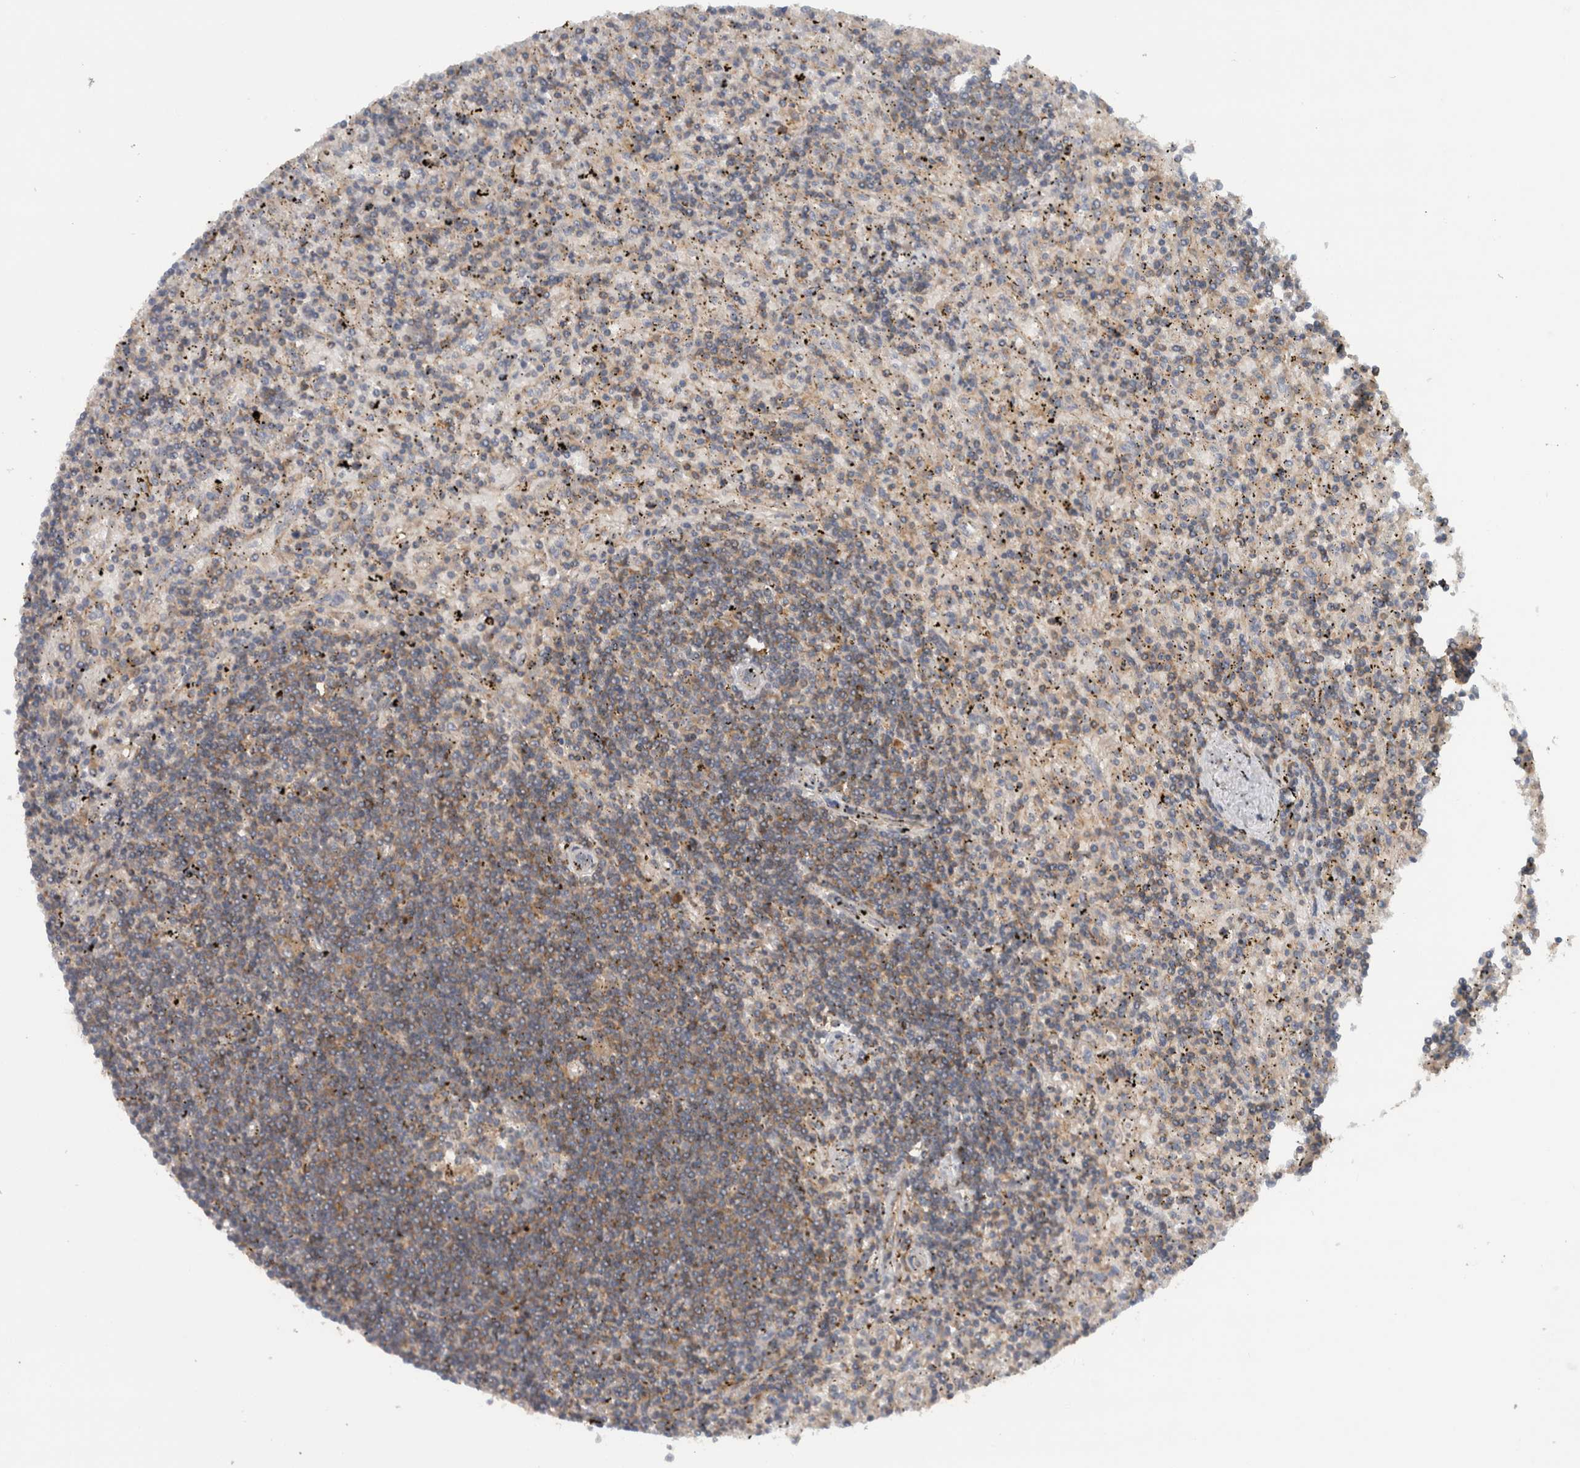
{"staining": {"intensity": "moderate", "quantity": "25%-75%", "location": "cytoplasmic/membranous"}, "tissue": "lymphoma", "cell_type": "Tumor cells", "image_type": "cancer", "snomed": [{"axis": "morphology", "description": "Malignant lymphoma, non-Hodgkin's type, Low grade"}, {"axis": "topography", "description": "Spleen"}], "caption": "Lymphoma stained with a brown dye reveals moderate cytoplasmic/membranous positive staining in about 25%-75% of tumor cells.", "gene": "SCARA5", "patient": {"sex": "male", "age": 76}}